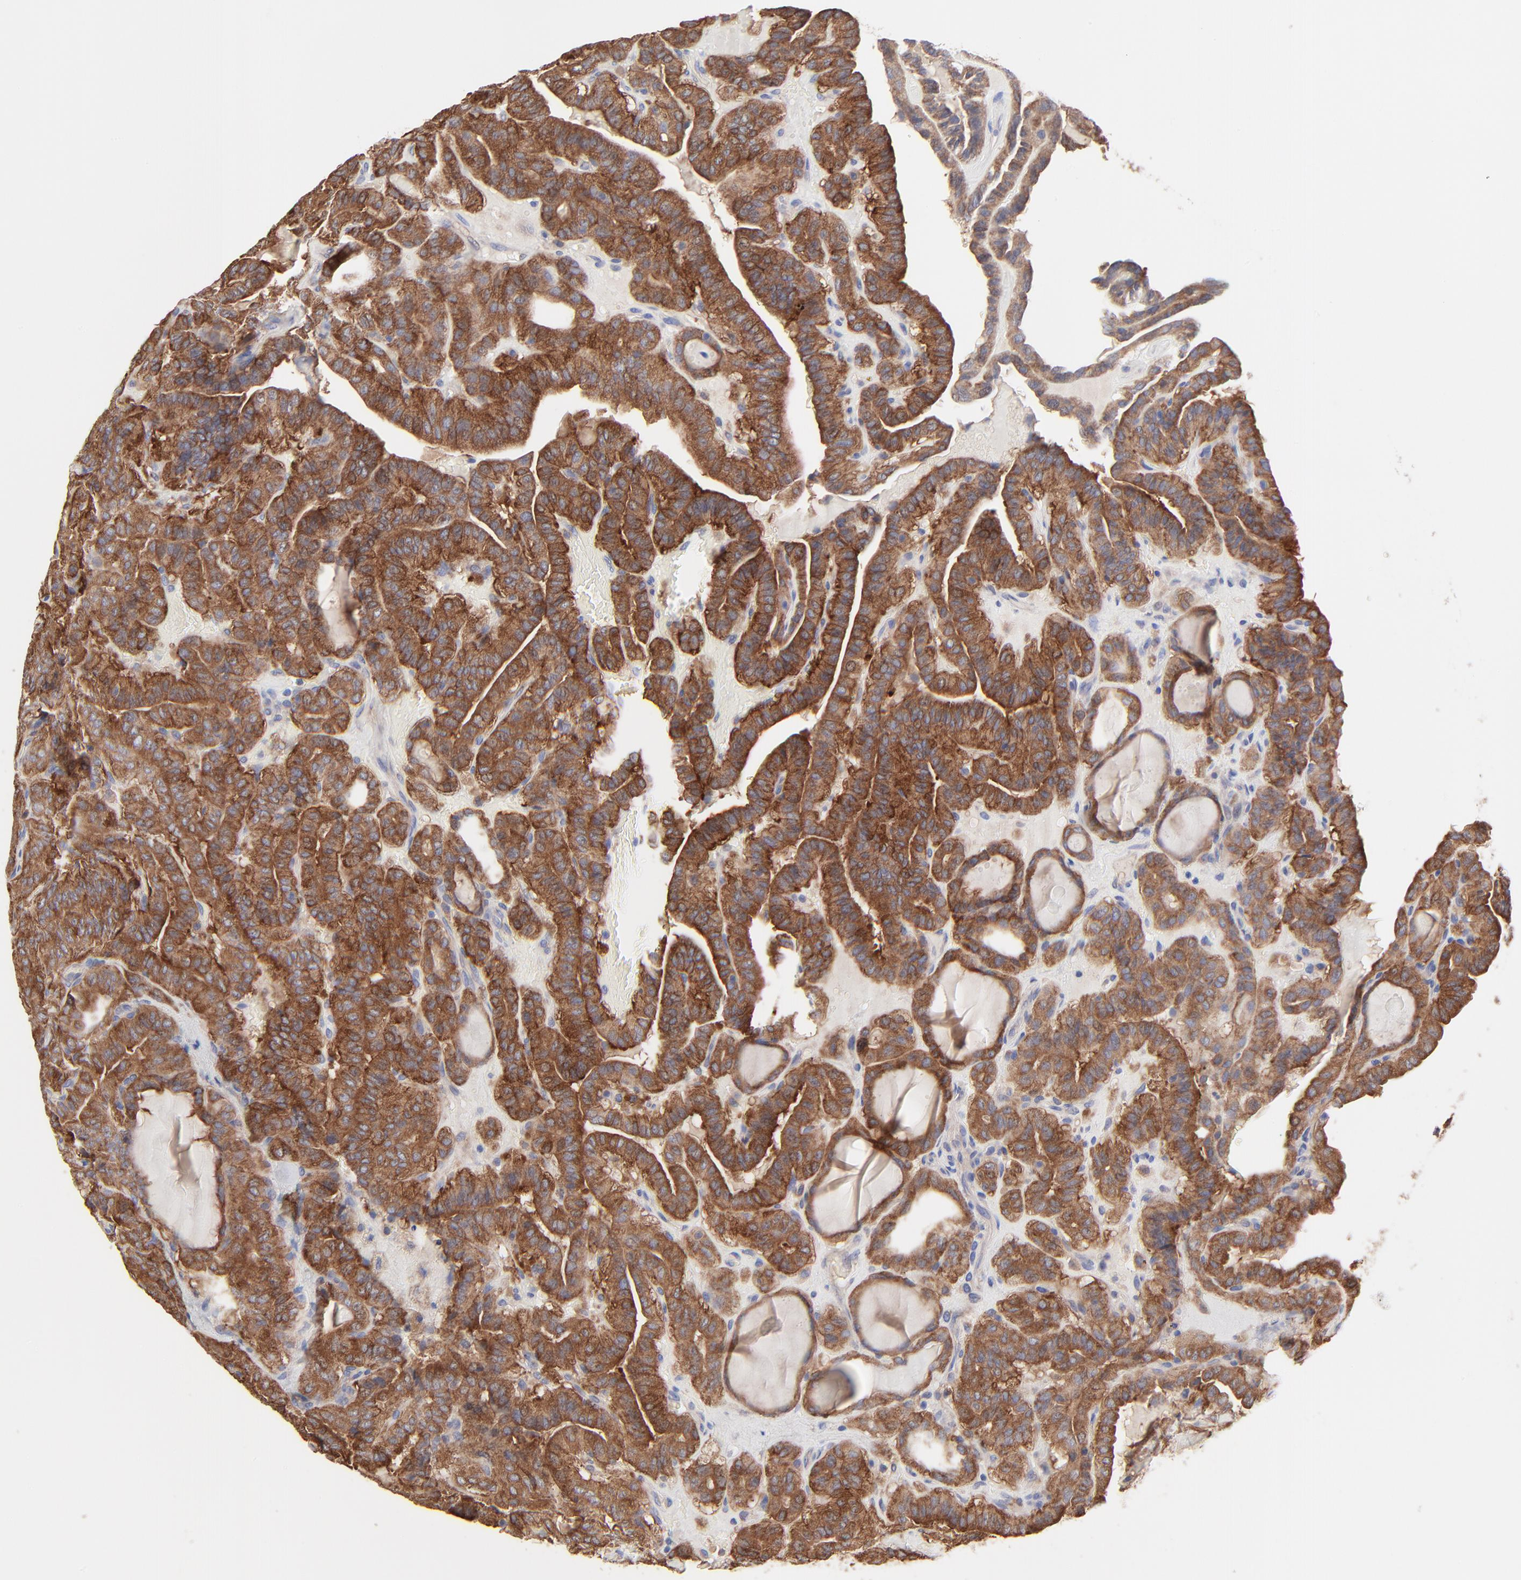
{"staining": {"intensity": "strong", "quantity": ">75%", "location": "cytoplasmic/membranous"}, "tissue": "thyroid cancer", "cell_type": "Tumor cells", "image_type": "cancer", "snomed": [{"axis": "morphology", "description": "Papillary adenocarcinoma, NOS"}, {"axis": "topography", "description": "Thyroid gland"}], "caption": "Tumor cells exhibit high levels of strong cytoplasmic/membranous positivity in about >75% of cells in human thyroid cancer (papillary adenocarcinoma).", "gene": "PPFIBP2", "patient": {"sex": "male", "age": 77}}